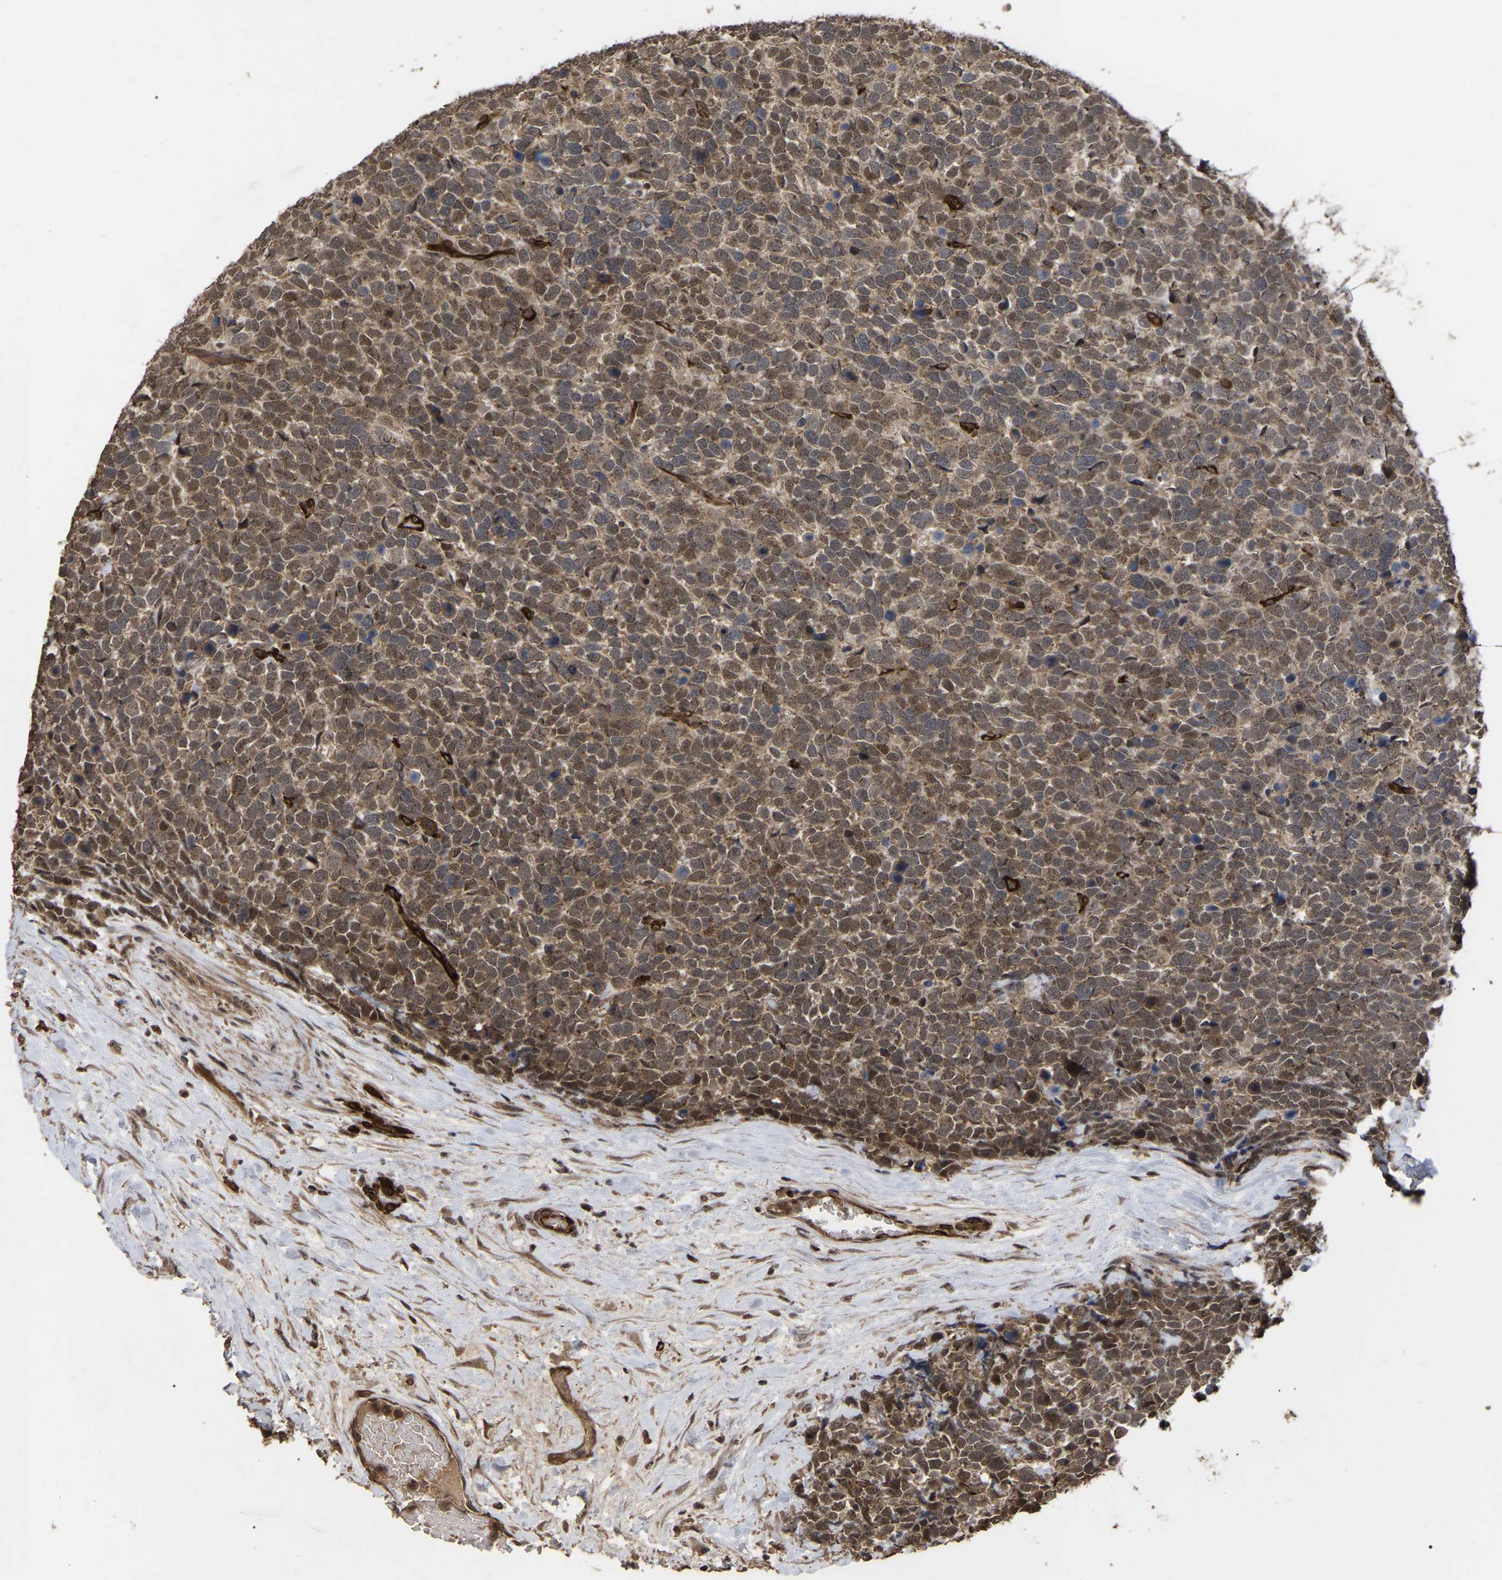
{"staining": {"intensity": "moderate", "quantity": ">75%", "location": "cytoplasmic/membranous,nuclear"}, "tissue": "urothelial cancer", "cell_type": "Tumor cells", "image_type": "cancer", "snomed": [{"axis": "morphology", "description": "Urothelial carcinoma, High grade"}, {"axis": "topography", "description": "Urinary bladder"}], "caption": "Urothelial cancer stained with DAB (3,3'-diaminobenzidine) IHC reveals medium levels of moderate cytoplasmic/membranous and nuclear positivity in about >75% of tumor cells.", "gene": "FAM161B", "patient": {"sex": "female", "age": 82}}